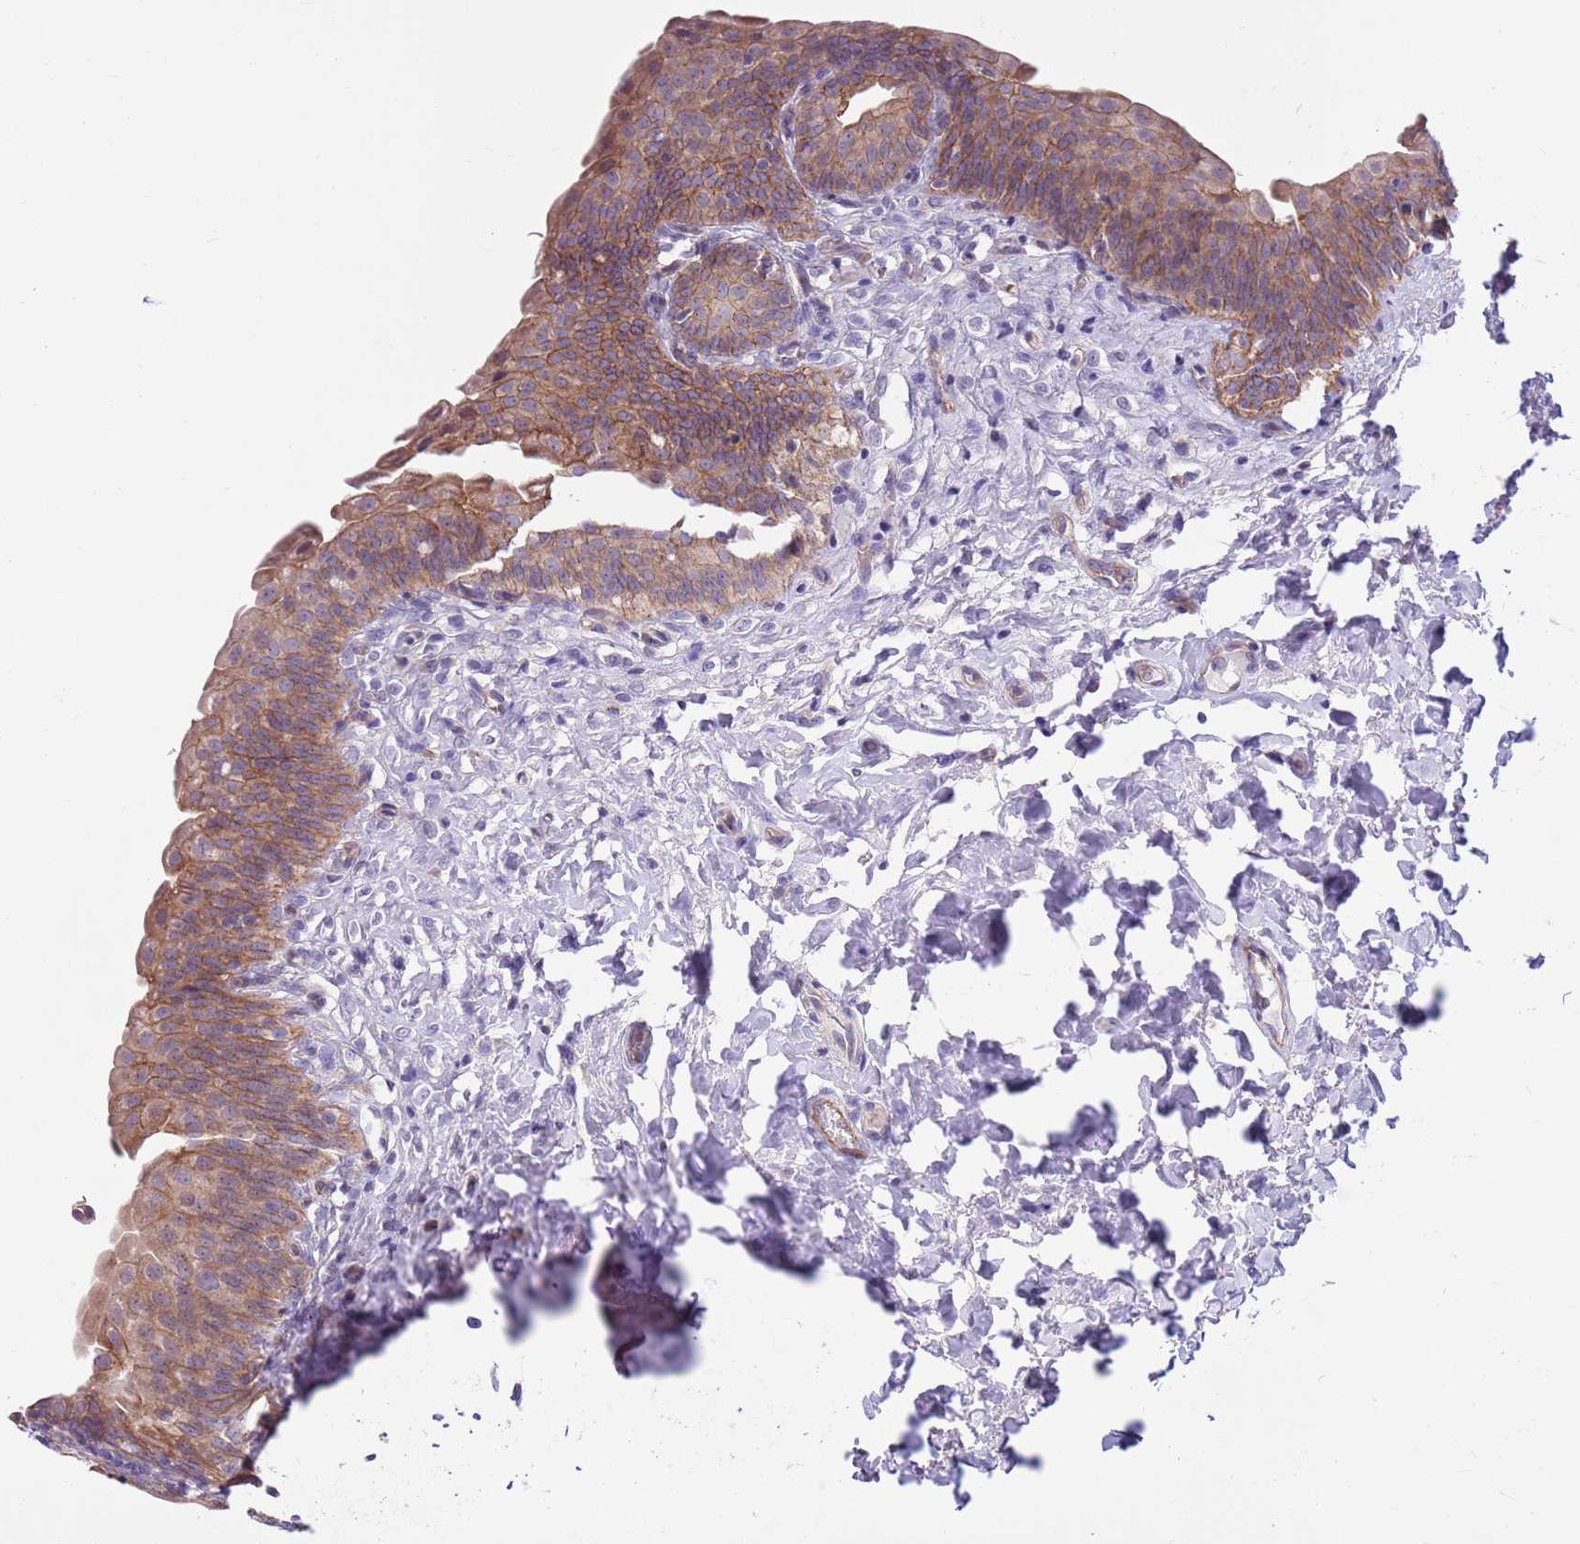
{"staining": {"intensity": "moderate", "quantity": ">75%", "location": "cytoplasmic/membranous"}, "tissue": "urinary bladder", "cell_type": "Urothelial cells", "image_type": "normal", "snomed": [{"axis": "morphology", "description": "Normal tissue, NOS"}, {"axis": "topography", "description": "Urinary bladder"}], "caption": "Immunohistochemical staining of unremarkable urinary bladder exhibits moderate cytoplasmic/membranous protein positivity in approximately >75% of urothelial cells. (DAB IHC, brown staining for protein, blue staining for nuclei).", "gene": "PARP8", "patient": {"sex": "male", "age": 83}}